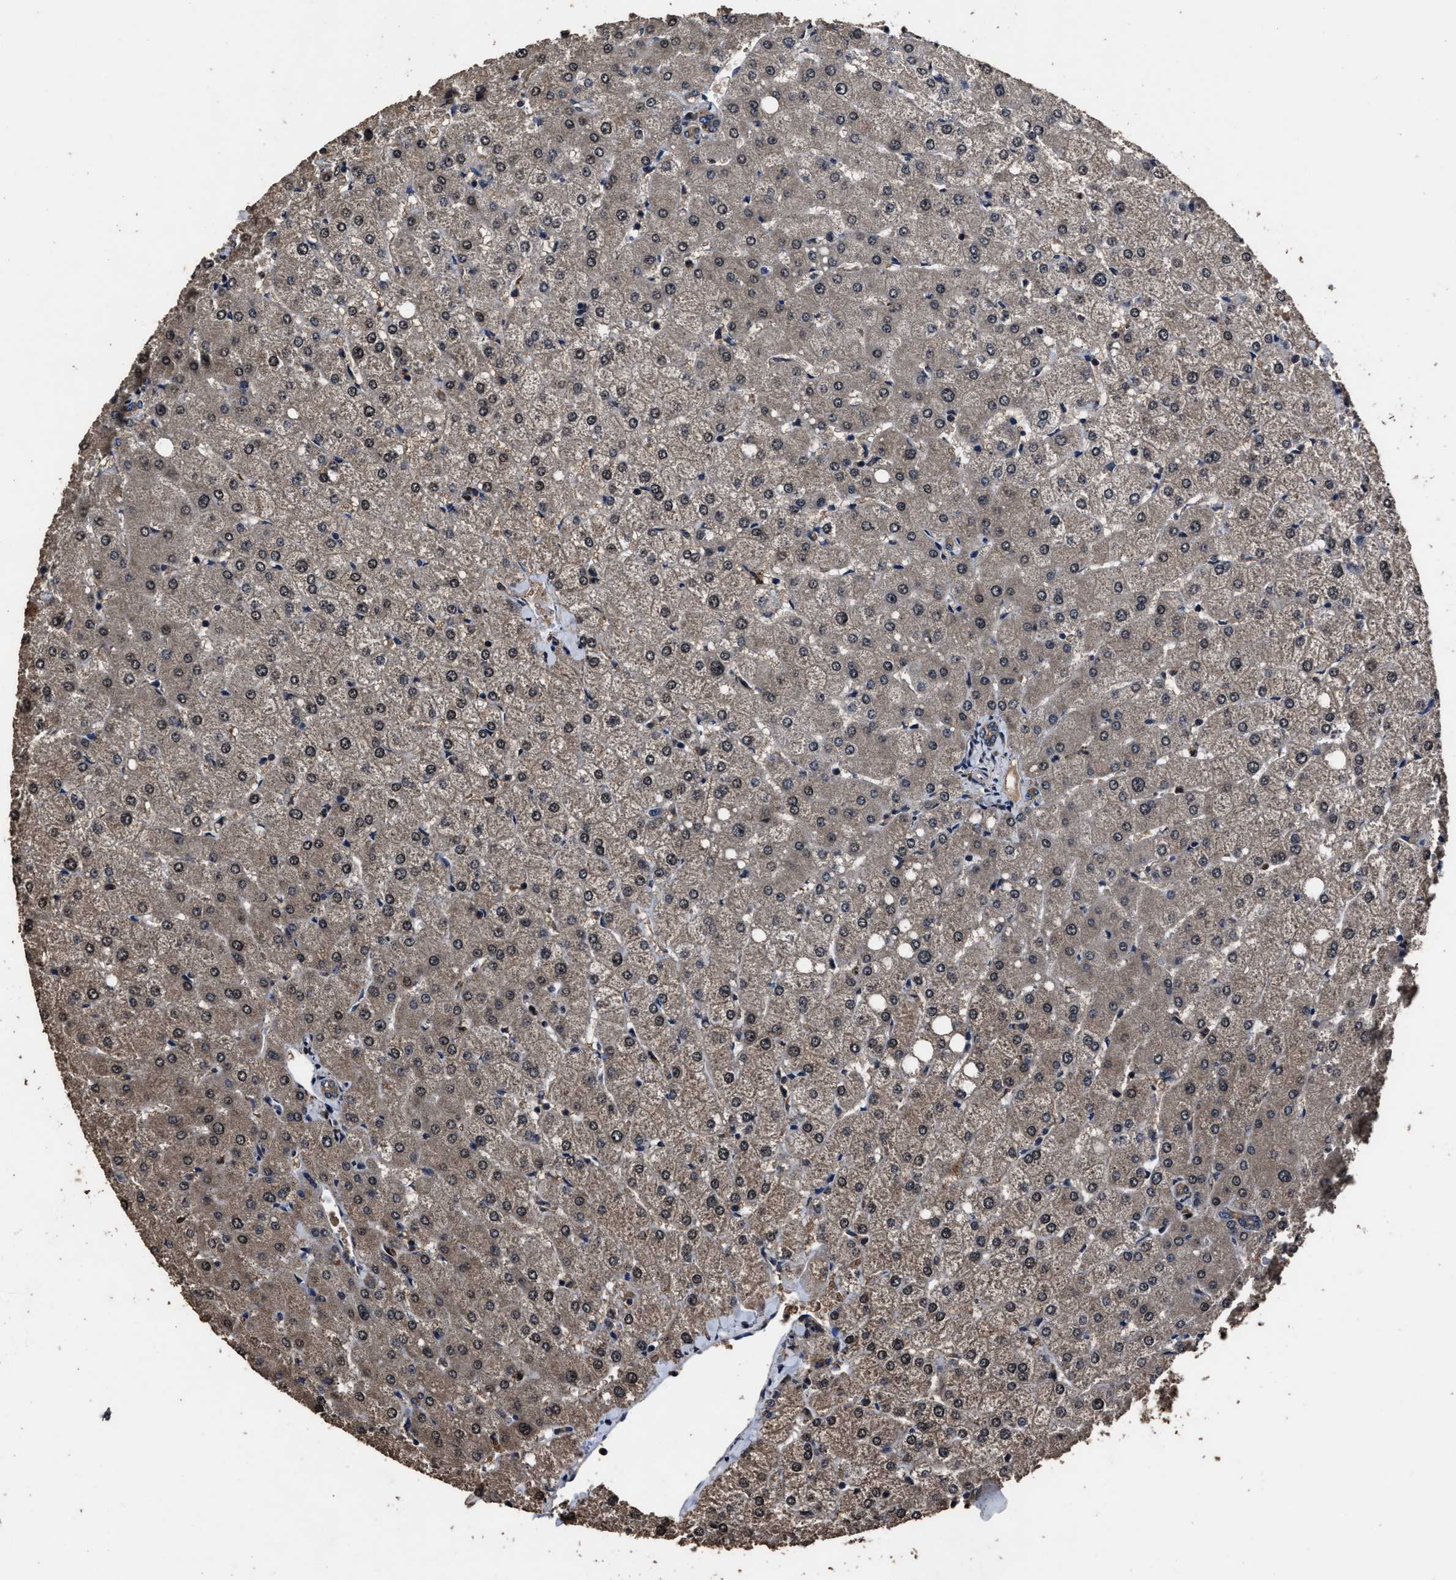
{"staining": {"intensity": "weak", "quantity": ">75%", "location": "cytoplasmic/membranous"}, "tissue": "liver", "cell_type": "Cholangiocytes", "image_type": "normal", "snomed": [{"axis": "morphology", "description": "Normal tissue, NOS"}, {"axis": "topography", "description": "Liver"}], "caption": "The micrograph displays staining of benign liver, revealing weak cytoplasmic/membranous protein staining (brown color) within cholangiocytes.", "gene": "RSBN1L", "patient": {"sex": "female", "age": 54}}